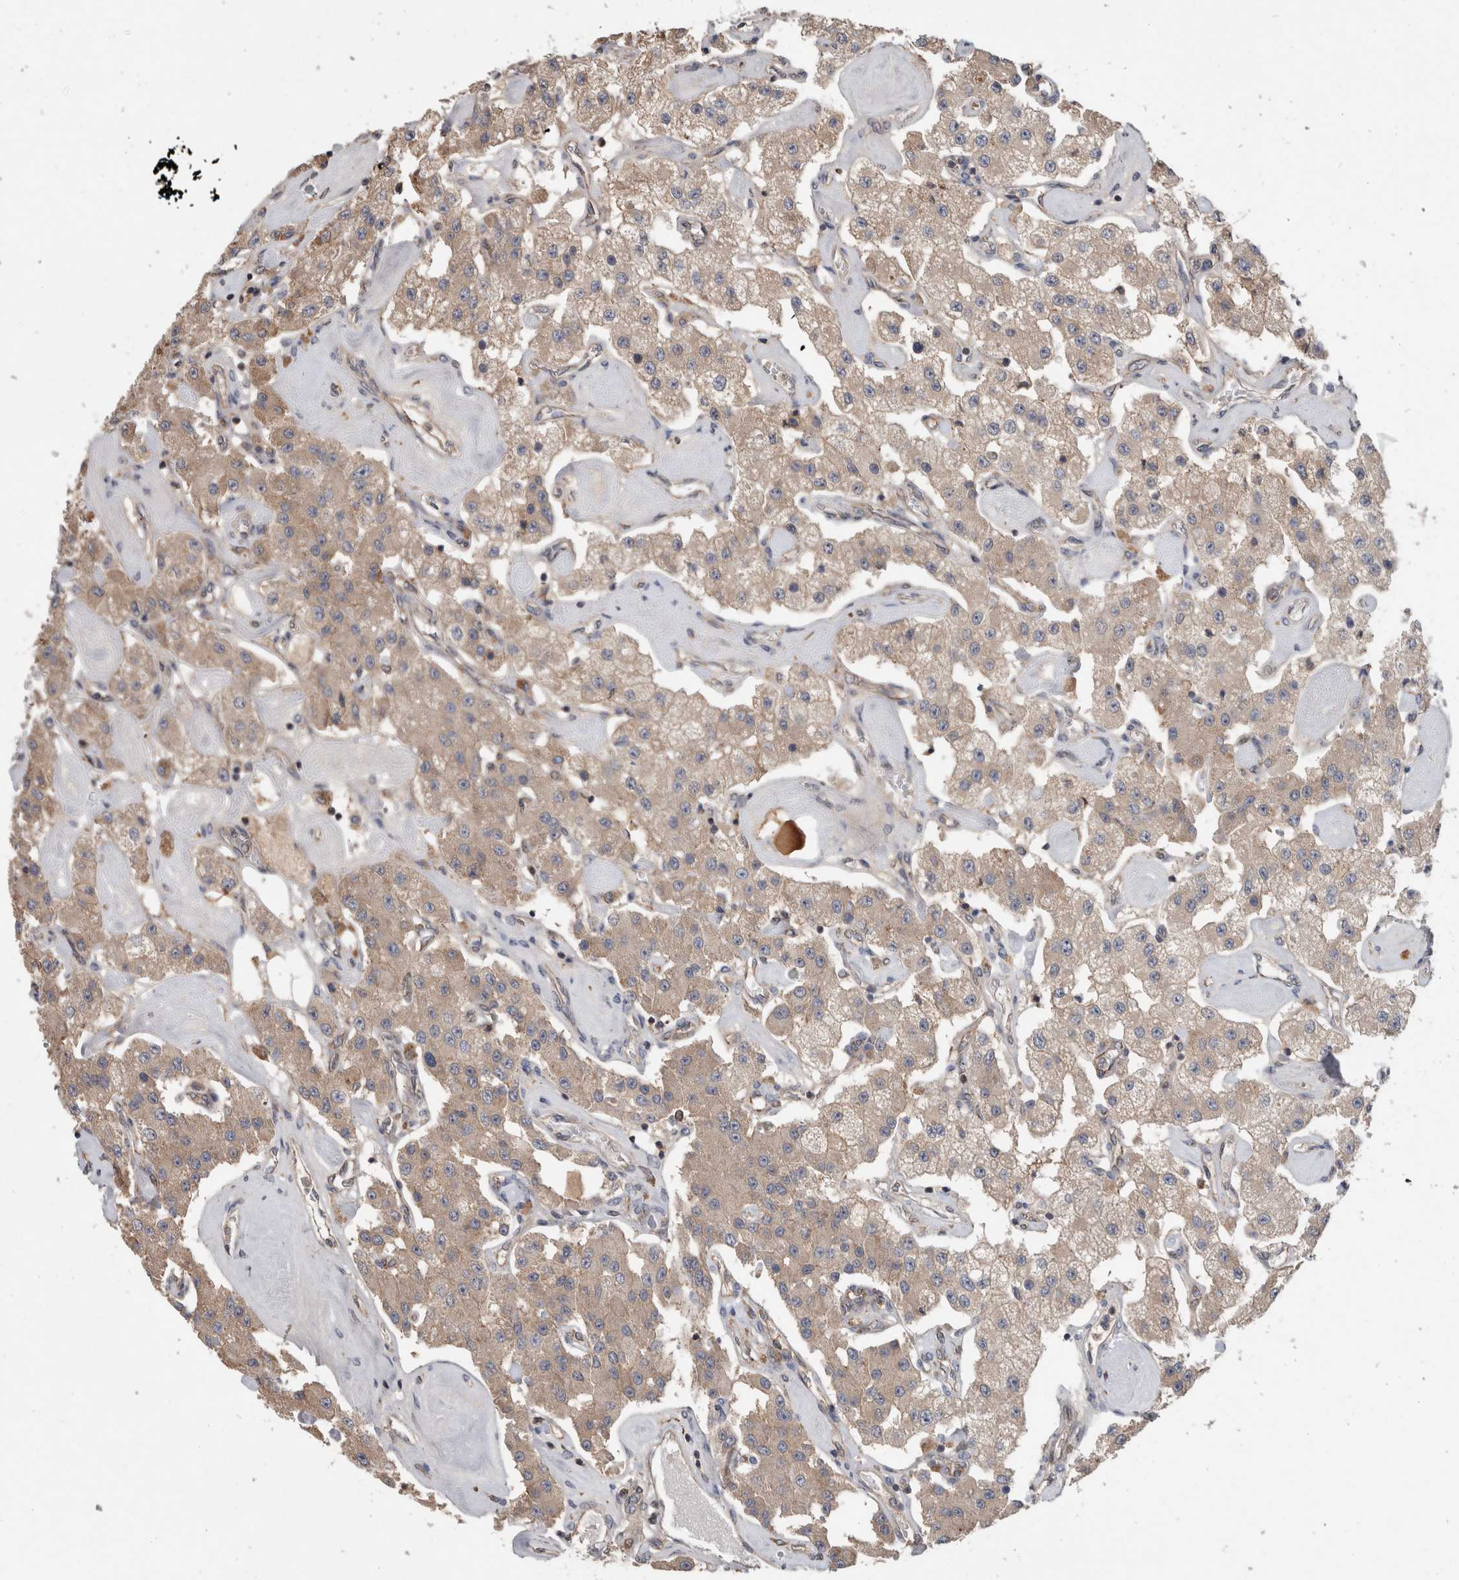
{"staining": {"intensity": "weak", "quantity": "<25%", "location": "cytoplasmic/membranous"}, "tissue": "carcinoid", "cell_type": "Tumor cells", "image_type": "cancer", "snomed": [{"axis": "morphology", "description": "Carcinoid, malignant, NOS"}, {"axis": "topography", "description": "Pancreas"}], "caption": "There is no significant expression in tumor cells of carcinoid.", "gene": "TARBP1", "patient": {"sex": "male", "age": 41}}